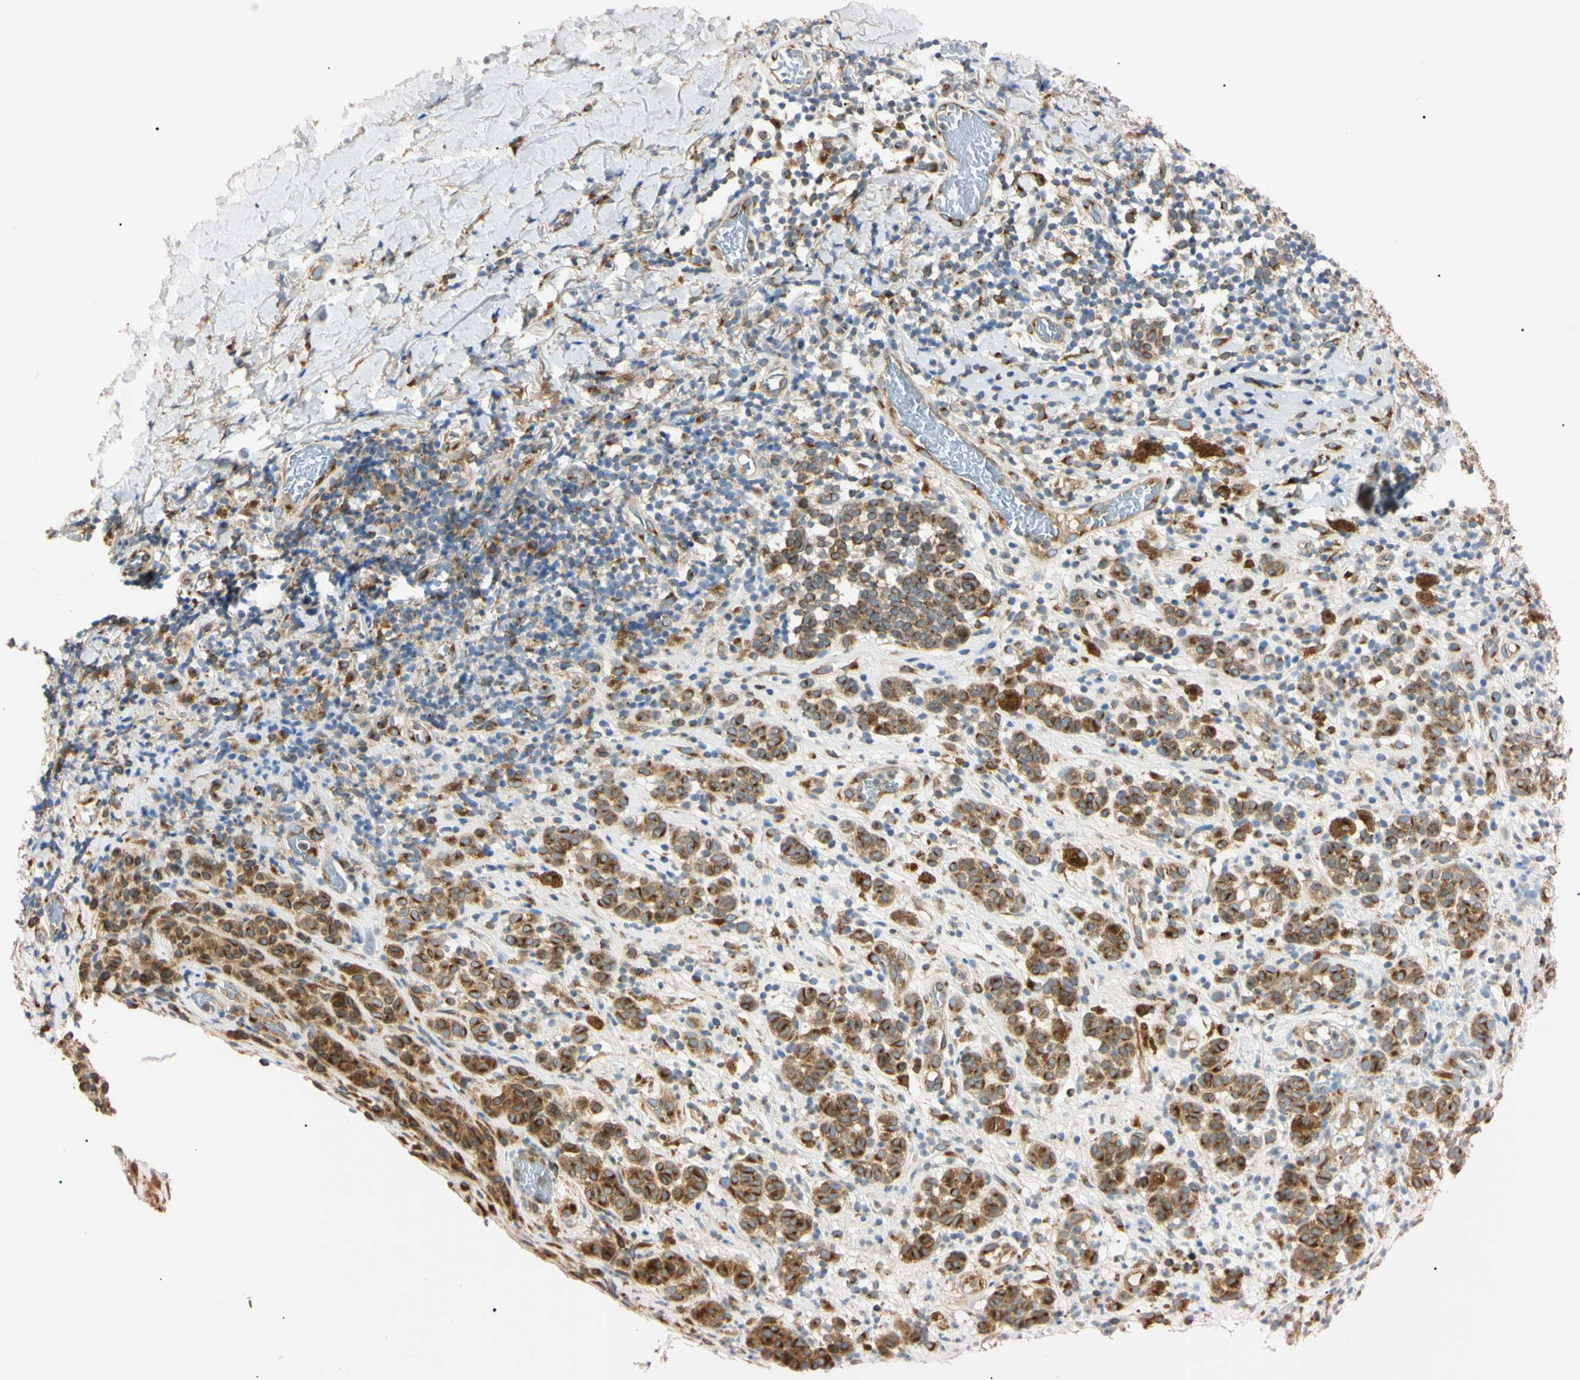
{"staining": {"intensity": "moderate", "quantity": ">75%", "location": "cytoplasmic/membranous"}, "tissue": "melanoma", "cell_type": "Tumor cells", "image_type": "cancer", "snomed": [{"axis": "morphology", "description": "Malignant melanoma, NOS"}, {"axis": "topography", "description": "Skin"}], "caption": "A photomicrograph showing moderate cytoplasmic/membranous staining in approximately >75% of tumor cells in melanoma, as visualized by brown immunohistochemical staining.", "gene": "IER3IP1", "patient": {"sex": "male", "age": 64}}